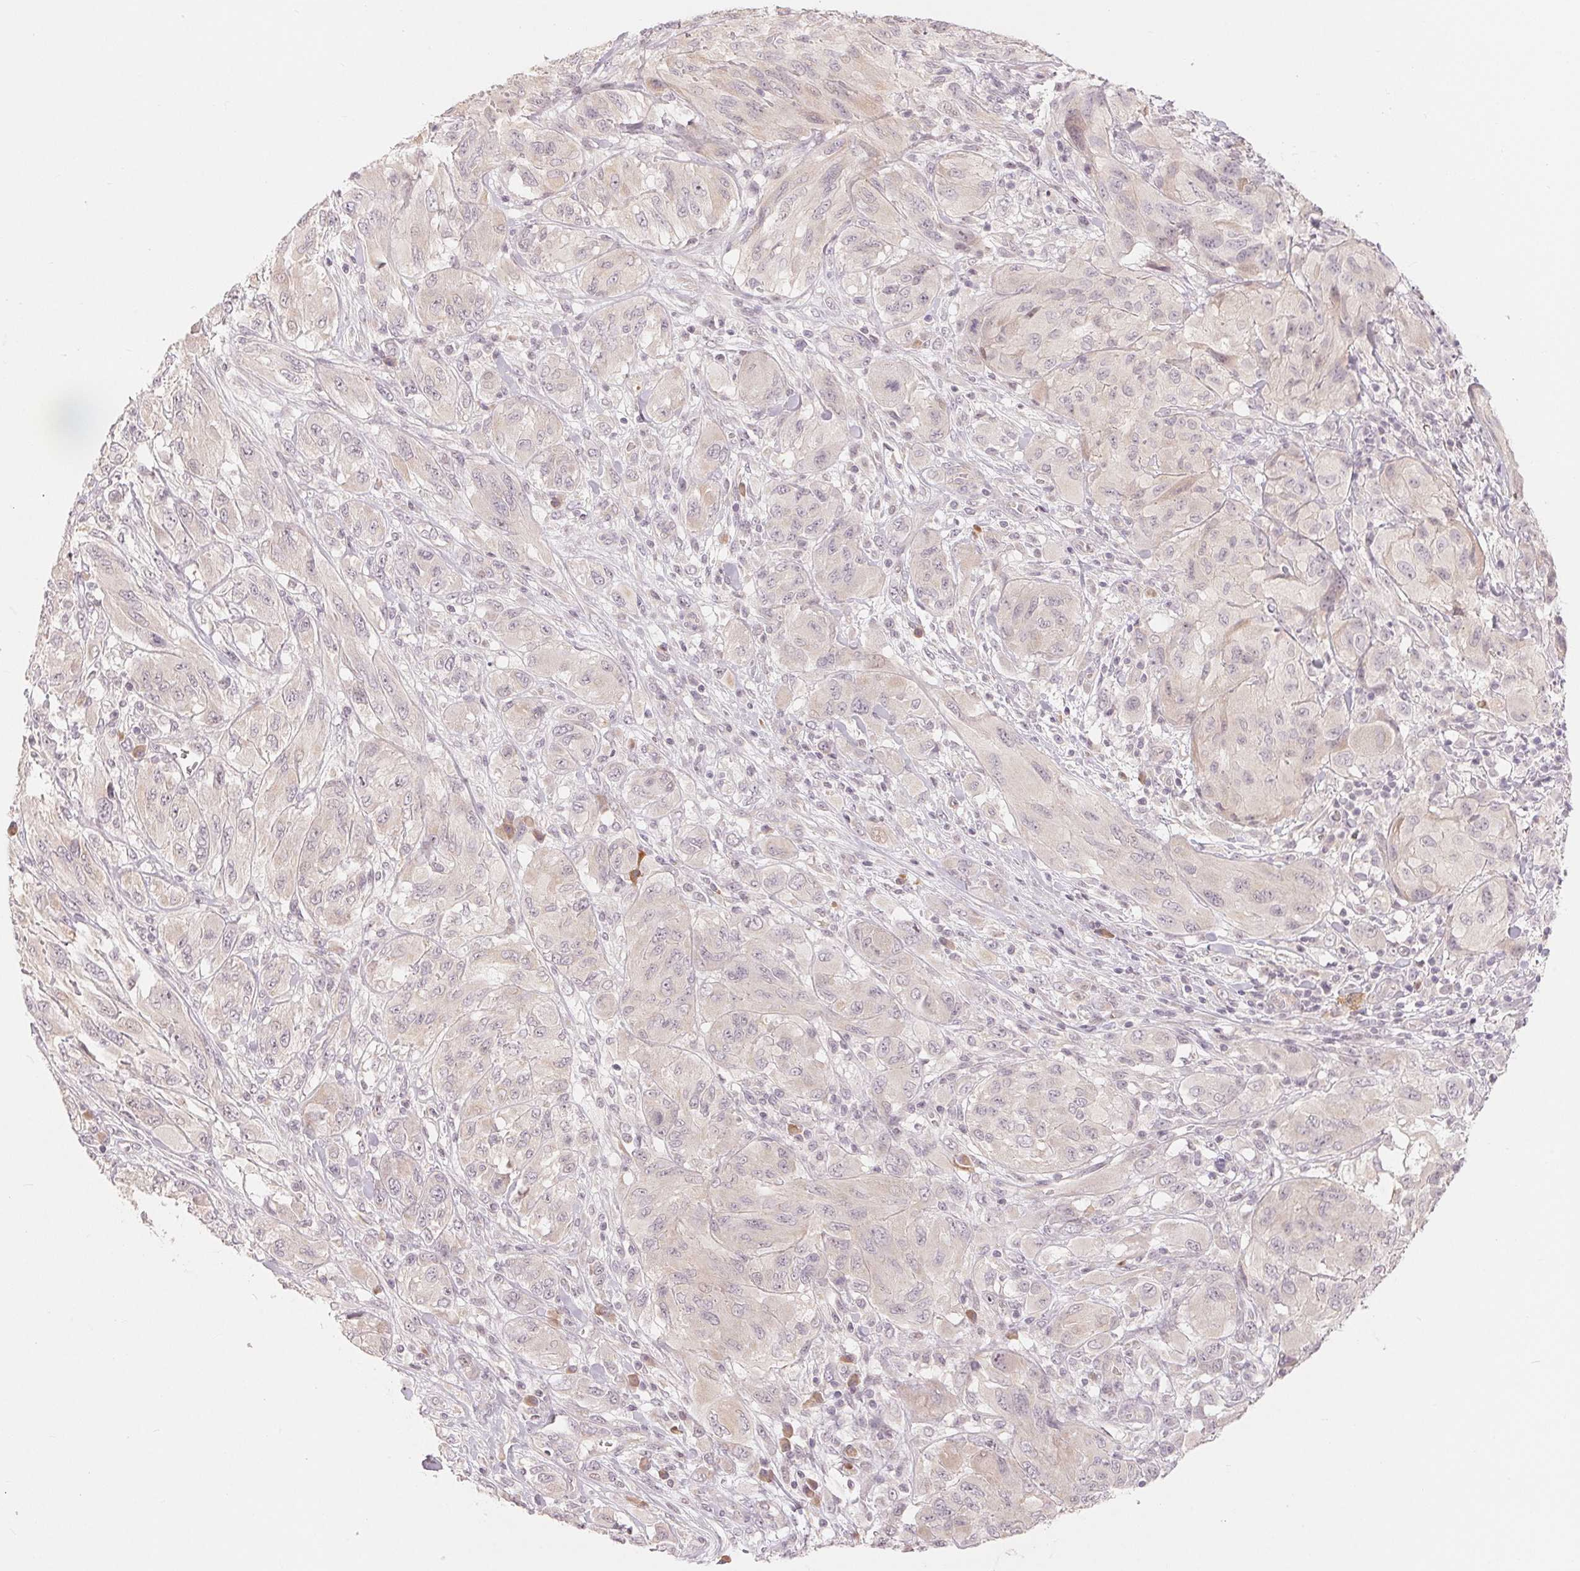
{"staining": {"intensity": "negative", "quantity": "none", "location": "none"}, "tissue": "melanoma", "cell_type": "Tumor cells", "image_type": "cancer", "snomed": [{"axis": "morphology", "description": "Malignant melanoma, NOS"}, {"axis": "topography", "description": "Skin"}], "caption": "IHC photomicrograph of human malignant melanoma stained for a protein (brown), which reveals no staining in tumor cells.", "gene": "DENND2C", "patient": {"sex": "female", "age": 91}}